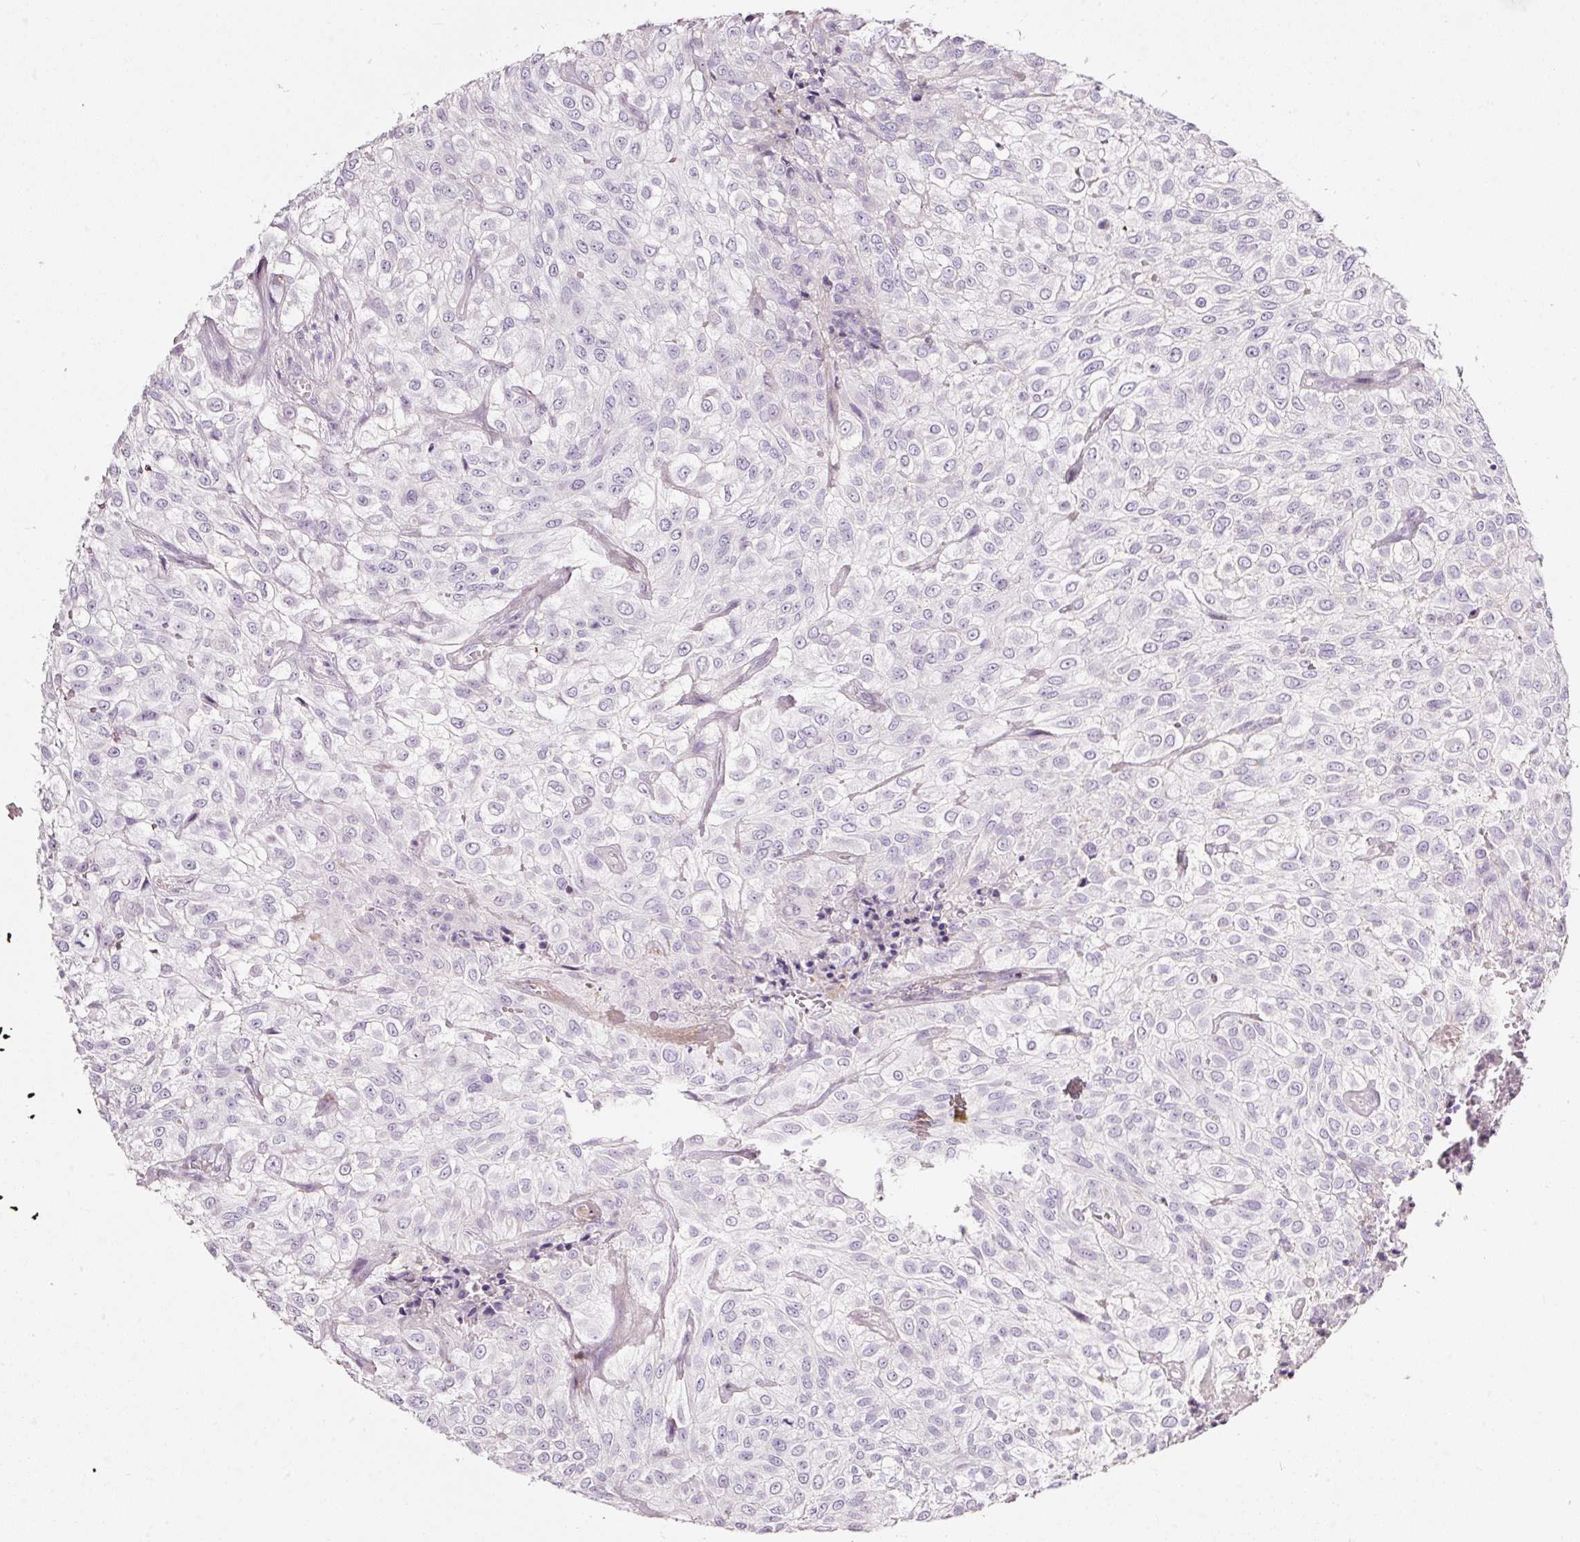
{"staining": {"intensity": "negative", "quantity": "none", "location": "none"}, "tissue": "urothelial cancer", "cell_type": "Tumor cells", "image_type": "cancer", "snomed": [{"axis": "morphology", "description": "Urothelial carcinoma, High grade"}, {"axis": "topography", "description": "Urinary bladder"}], "caption": "Tumor cells show no significant protein expression in high-grade urothelial carcinoma.", "gene": "CYB561A3", "patient": {"sex": "male", "age": 56}}